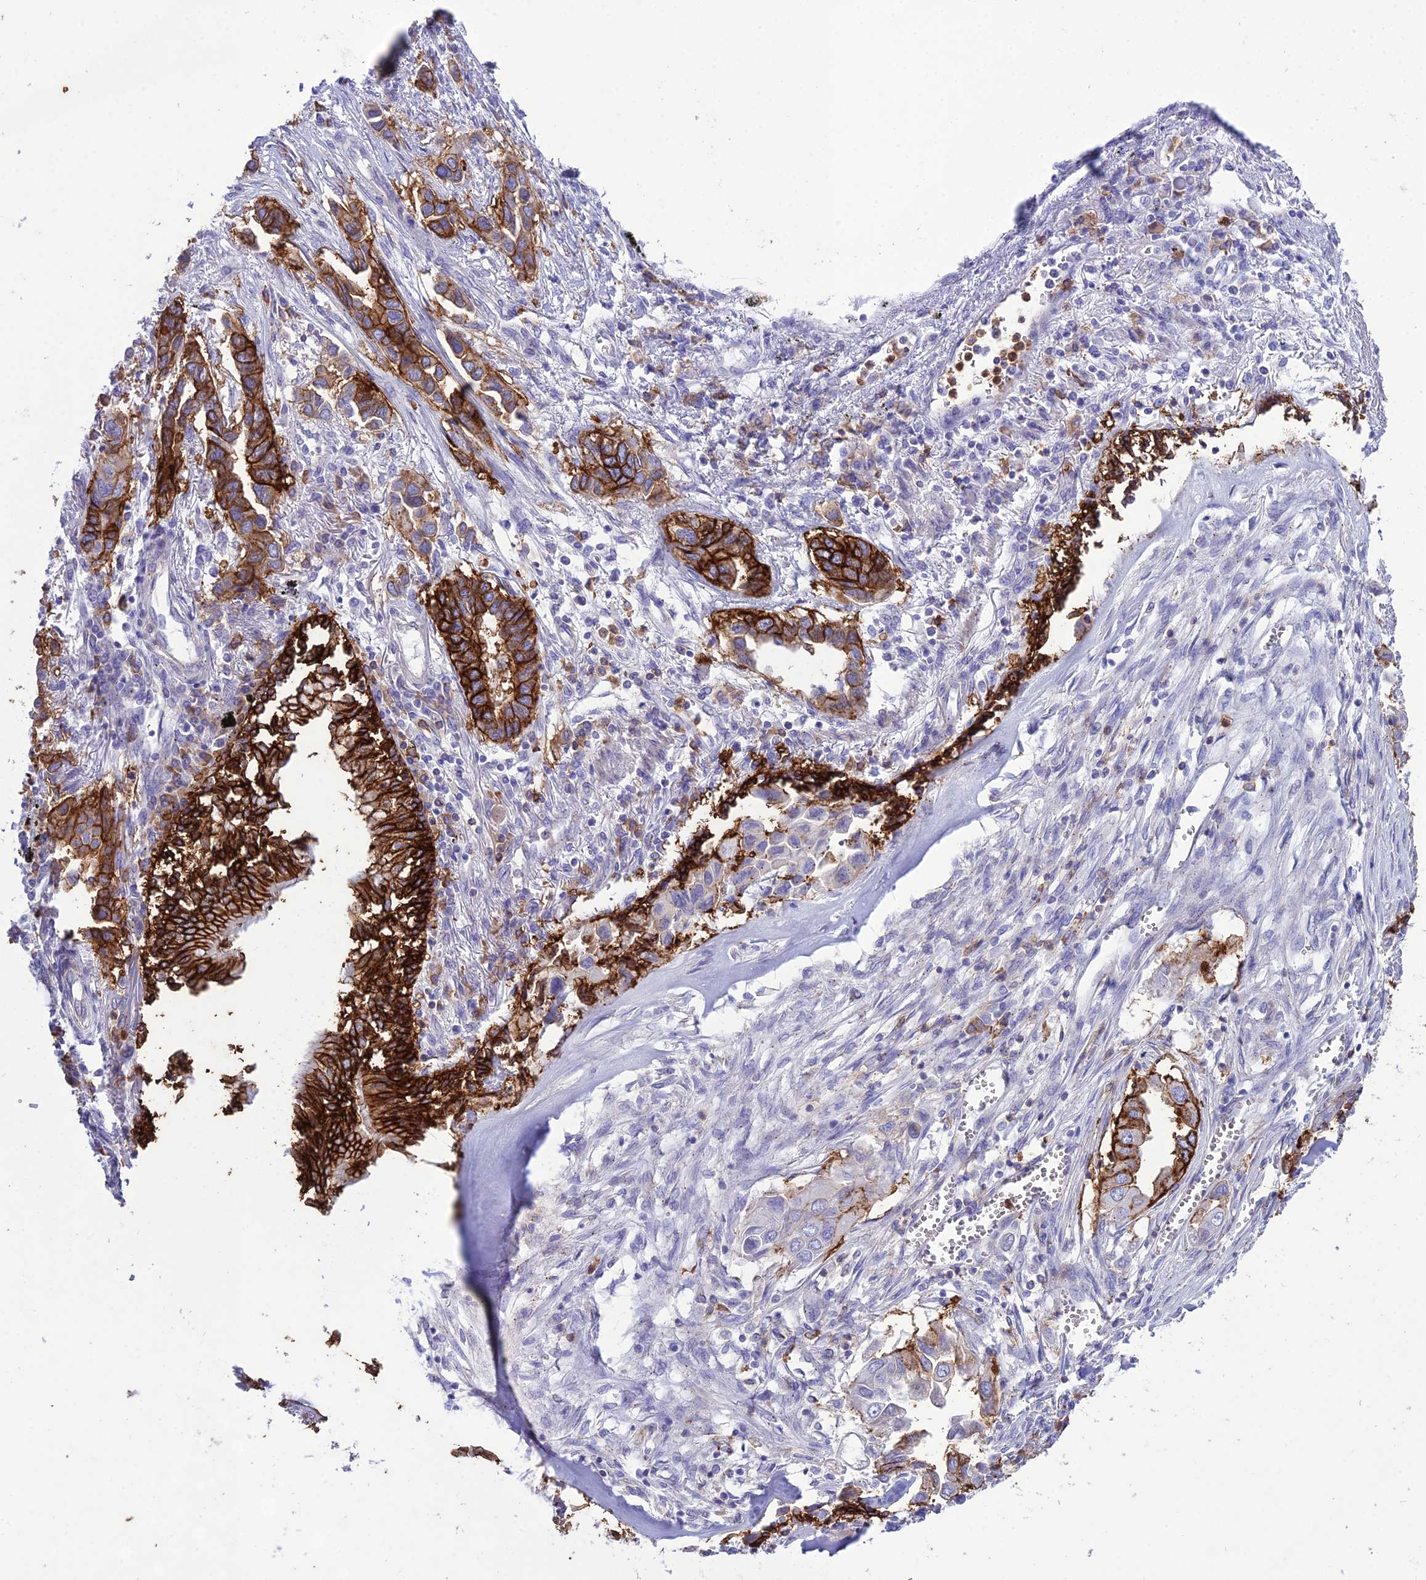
{"staining": {"intensity": "strong", "quantity": ">75%", "location": "cytoplasmic/membranous"}, "tissue": "lung cancer", "cell_type": "Tumor cells", "image_type": "cancer", "snomed": [{"axis": "morphology", "description": "Adenocarcinoma, NOS"}, {"axis": "topography", "description": "Lung"}], "caption": "An image of human lung adenocarcinoma stained for a protein demonstrates strong cytoplasmic/membranous brown staining in tumor cells. Immunohistochemistry stains the protein in brown and the nuclei are stained blue.", "gene": "OR1Q1", "patient": {"sex": "female", "age": 76}}